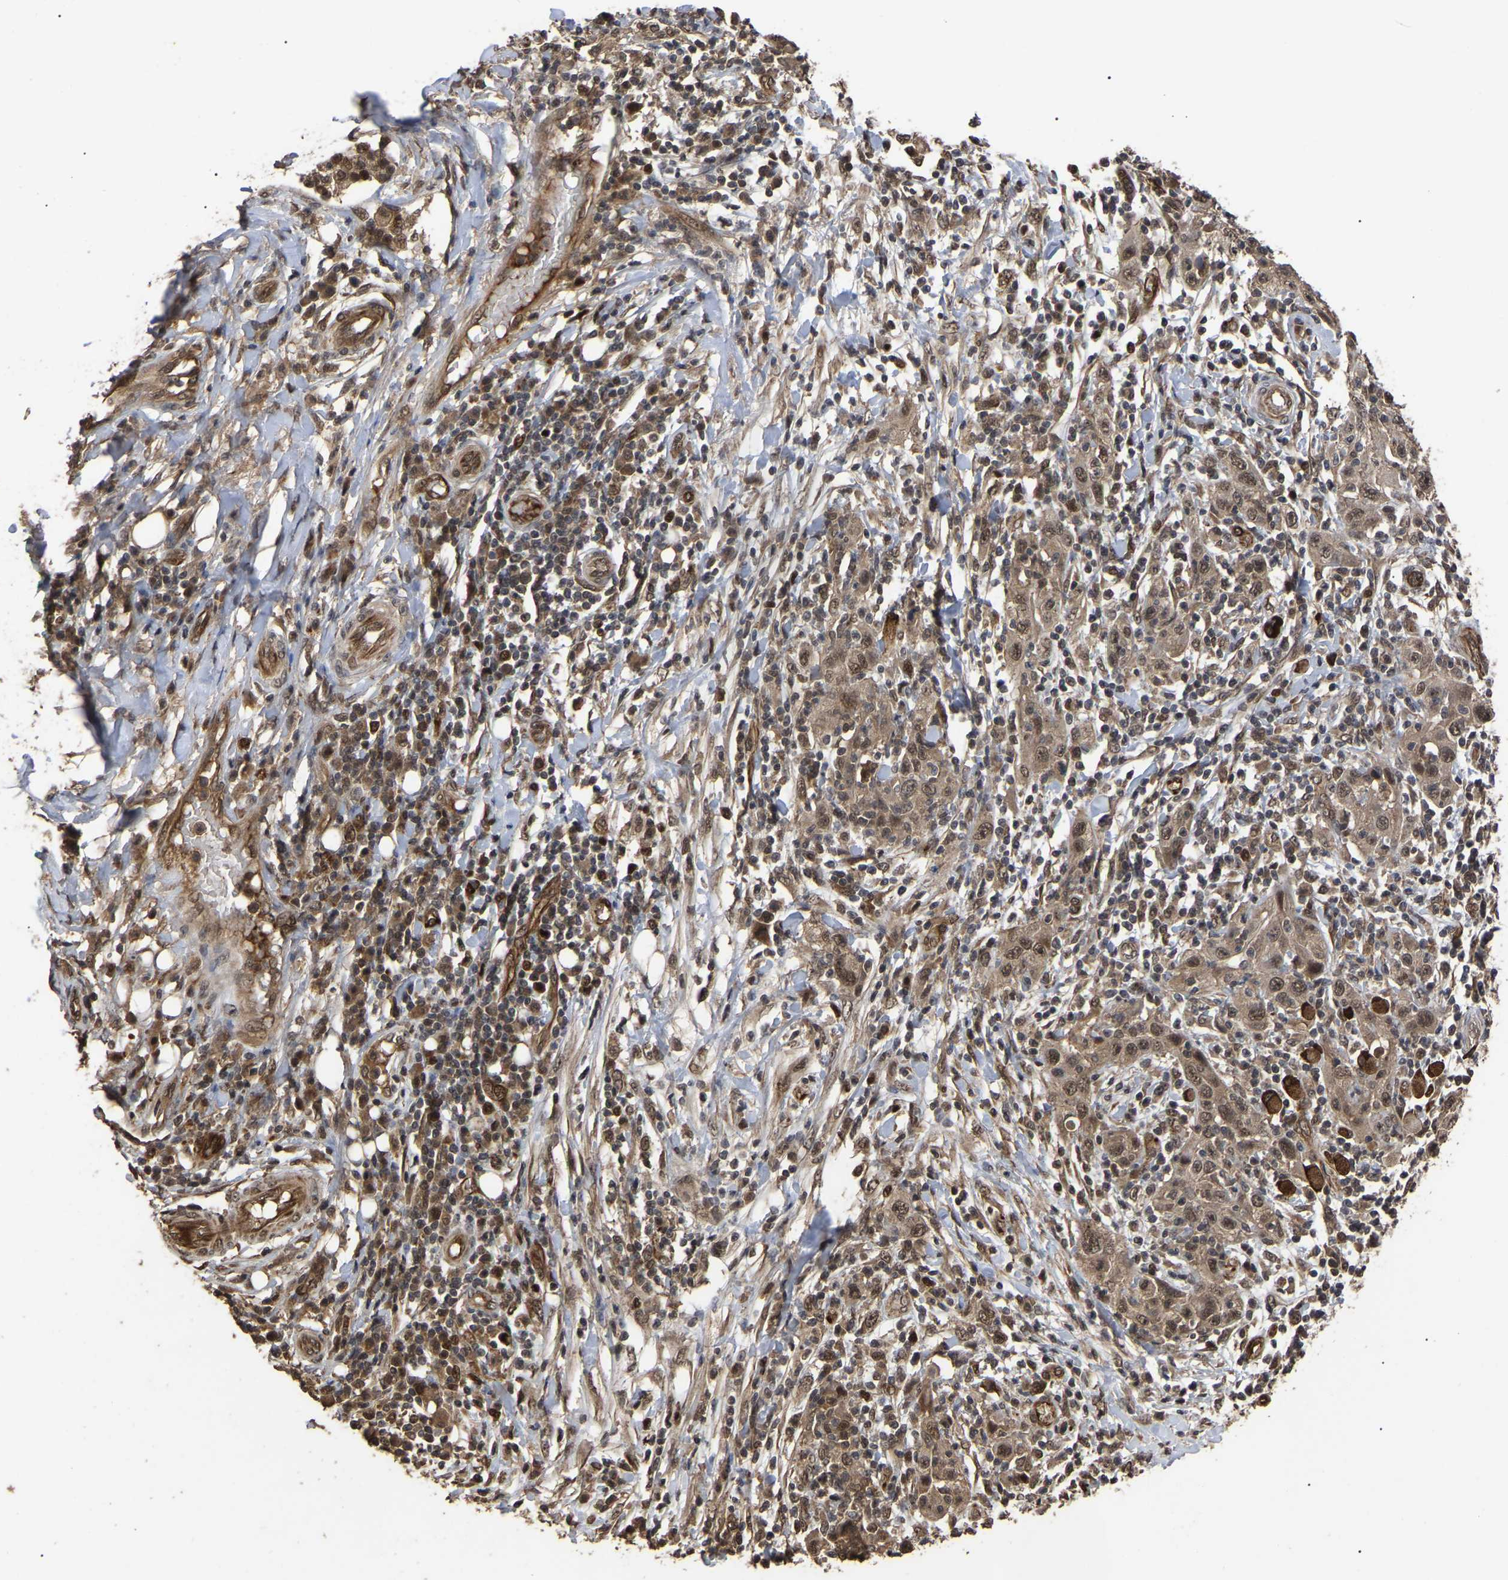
{"staining": {"intensity": "moderate", "quantity": ">75%", "location": "cytoplasmic/membranous,nuclear"}, "tissue": "skin cancer", "cell_type": "Tumor cells", "image_type": "cancer", "snomed": [{"axis": "morphology", "description": "Squamous cell carcinoma, NOS"}, {"axis": "topography", "description": "Skin"}], "caption": "This photomicrograph reveals immunohistochemistry (IHC) staining of human squamous cell carcinoma (skin), with medium moderate cytoplasmic/membranous and nuclear positivity in about >75% of tumor cells.", "gene": "FAM161B", "patient": {"sex": "female", "age": 88}}